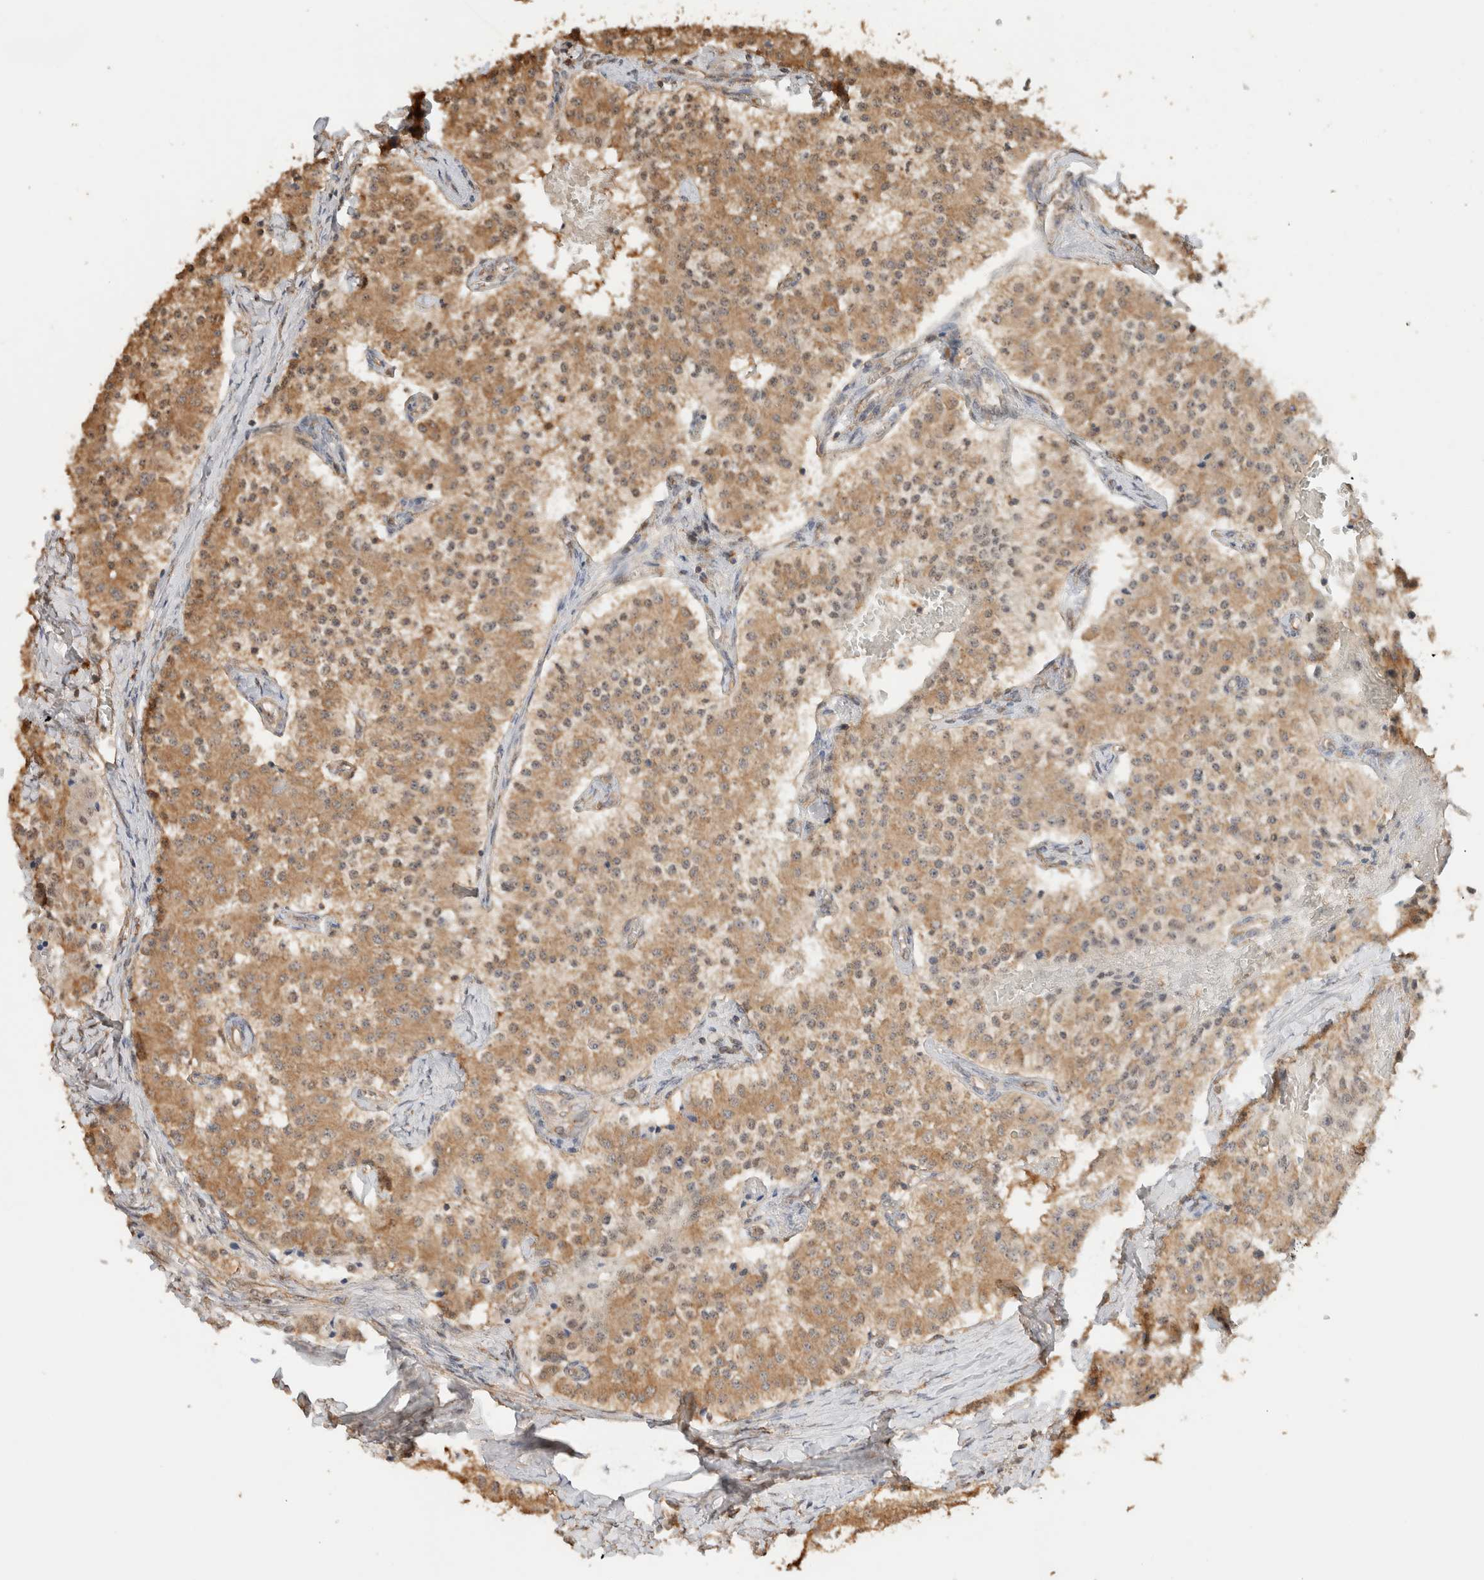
{"staining": {"intensity": "moderate", "quantity": ">75%", "location": "cytoplasmic/membranous"}, "tissue": "carcinoid", "cell_type": "Tumor cells", "image_type": "cancer", "snomed": [{"axis": "morphology", "description": "Carcinoid, malignant, NOS"}, {"axis": "topography", "description": "Colon"}], "caption": "Protein staining demonstrates moderate cytoplasmic/membranous positivity in approximately >75% of tumor cells in malignant carcinoid.", "gene": "YWHAH", "patient": {"sex": "female", "age": 52}}